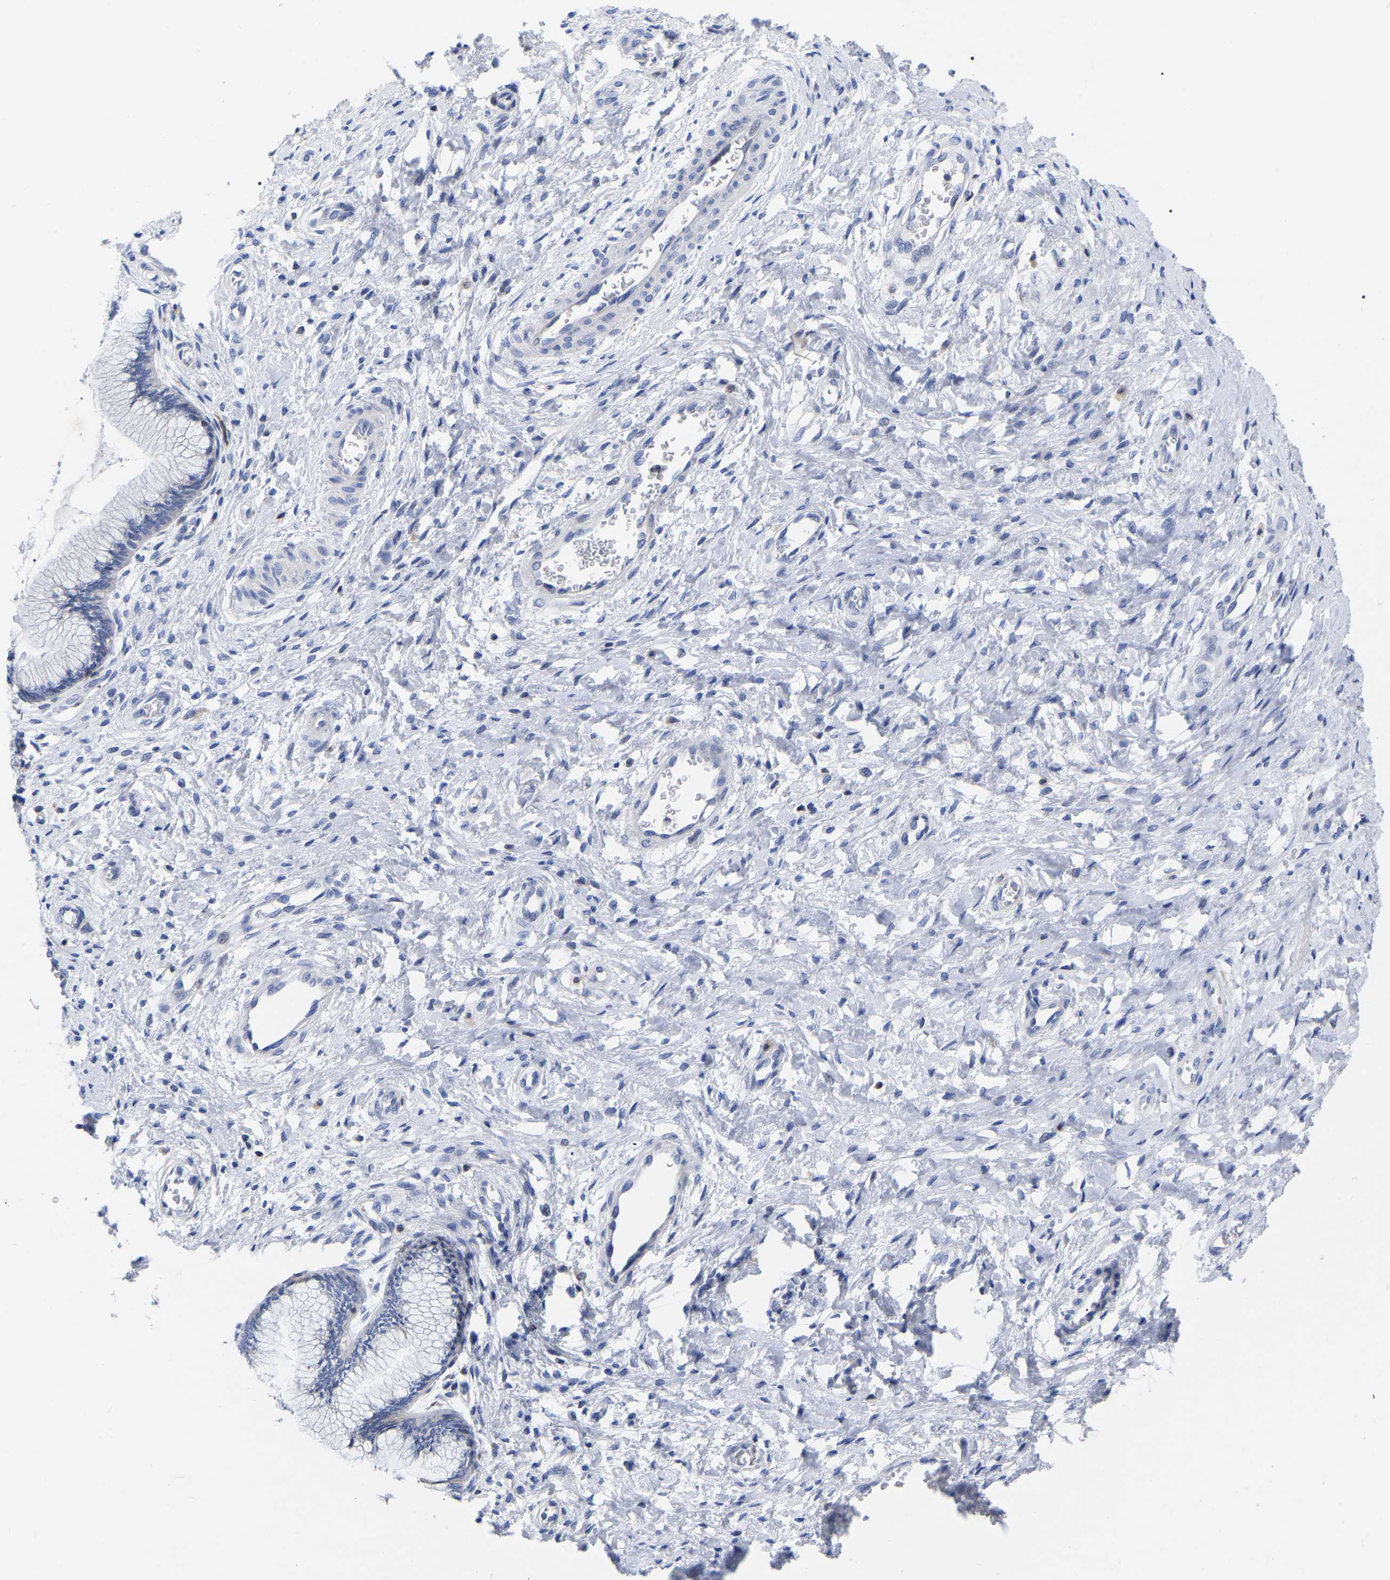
{"staining": {"intensity": "negative", "quantity": "none", "location": "none"}, "tissue": "cervix", "cell_type": "Glandular cells", "image_type": "normal", "snomed": [{"axis": "morphology", "description": "Normal tissue, NOS"}, {"axis": "topography", "description": "Cervix"}], "caption": "Cervix stained for a protein using immunohistochemistry (IHC) shows no expression glandular cells.", "gene": "PTPN7", "patient": {"sex": "female", "age": 55}}